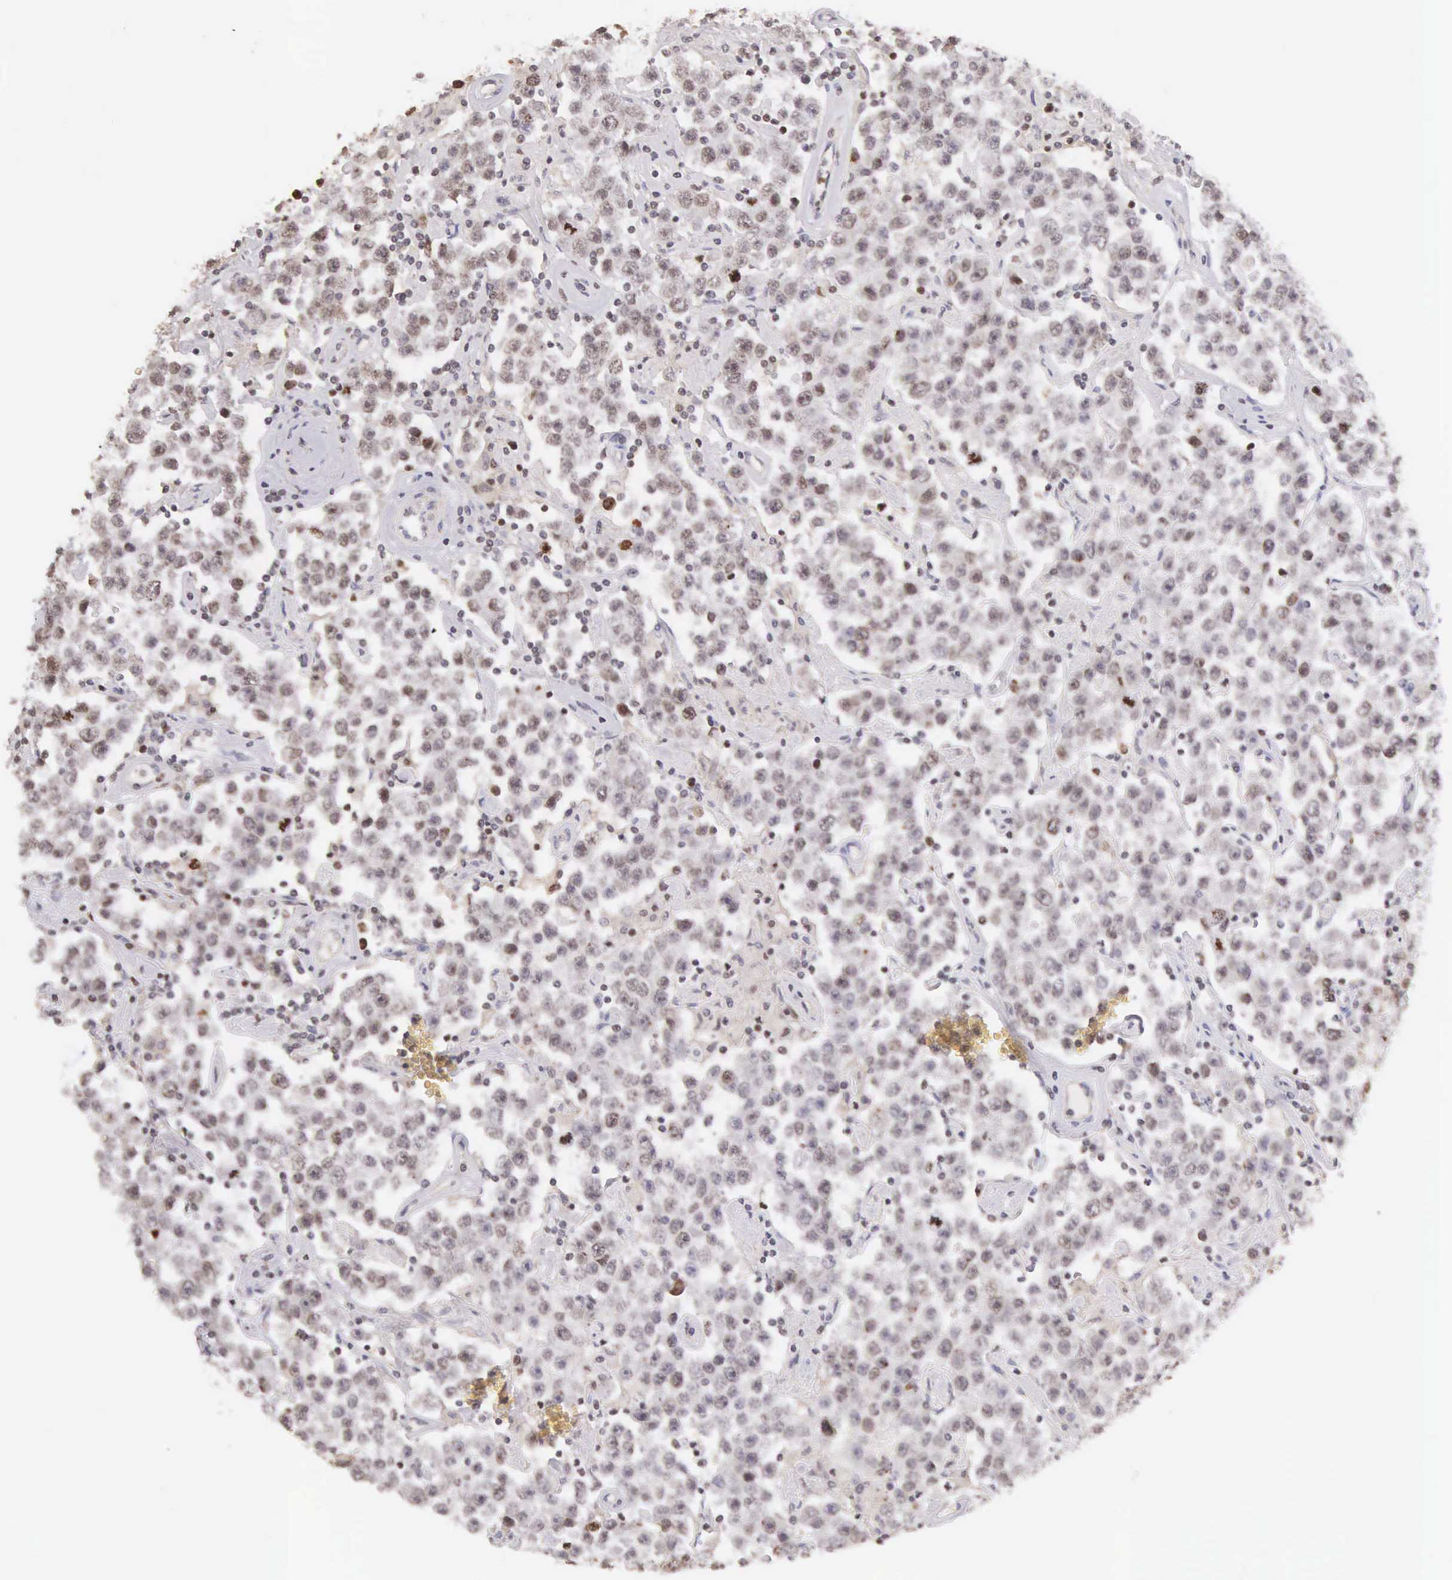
{"staining": {"intensity": "weak", "quantity": "25%-75%", "location": "nuclear"}, "tissue": "testis cancer", "cell_type": "Tumor cells", "image_type": "cancer", "snomed": [{"axis": "morphology", "description": "Seminoma, NOS"}, {"axis": "topography", "description": "Testis"}], "caption": "Protein staining of testis cancer tissue shows weak nuclear expression in about 25%-75% of tumor cells.", "gene": "VRK1", "patient": {"sex": "male", "age": 52}}